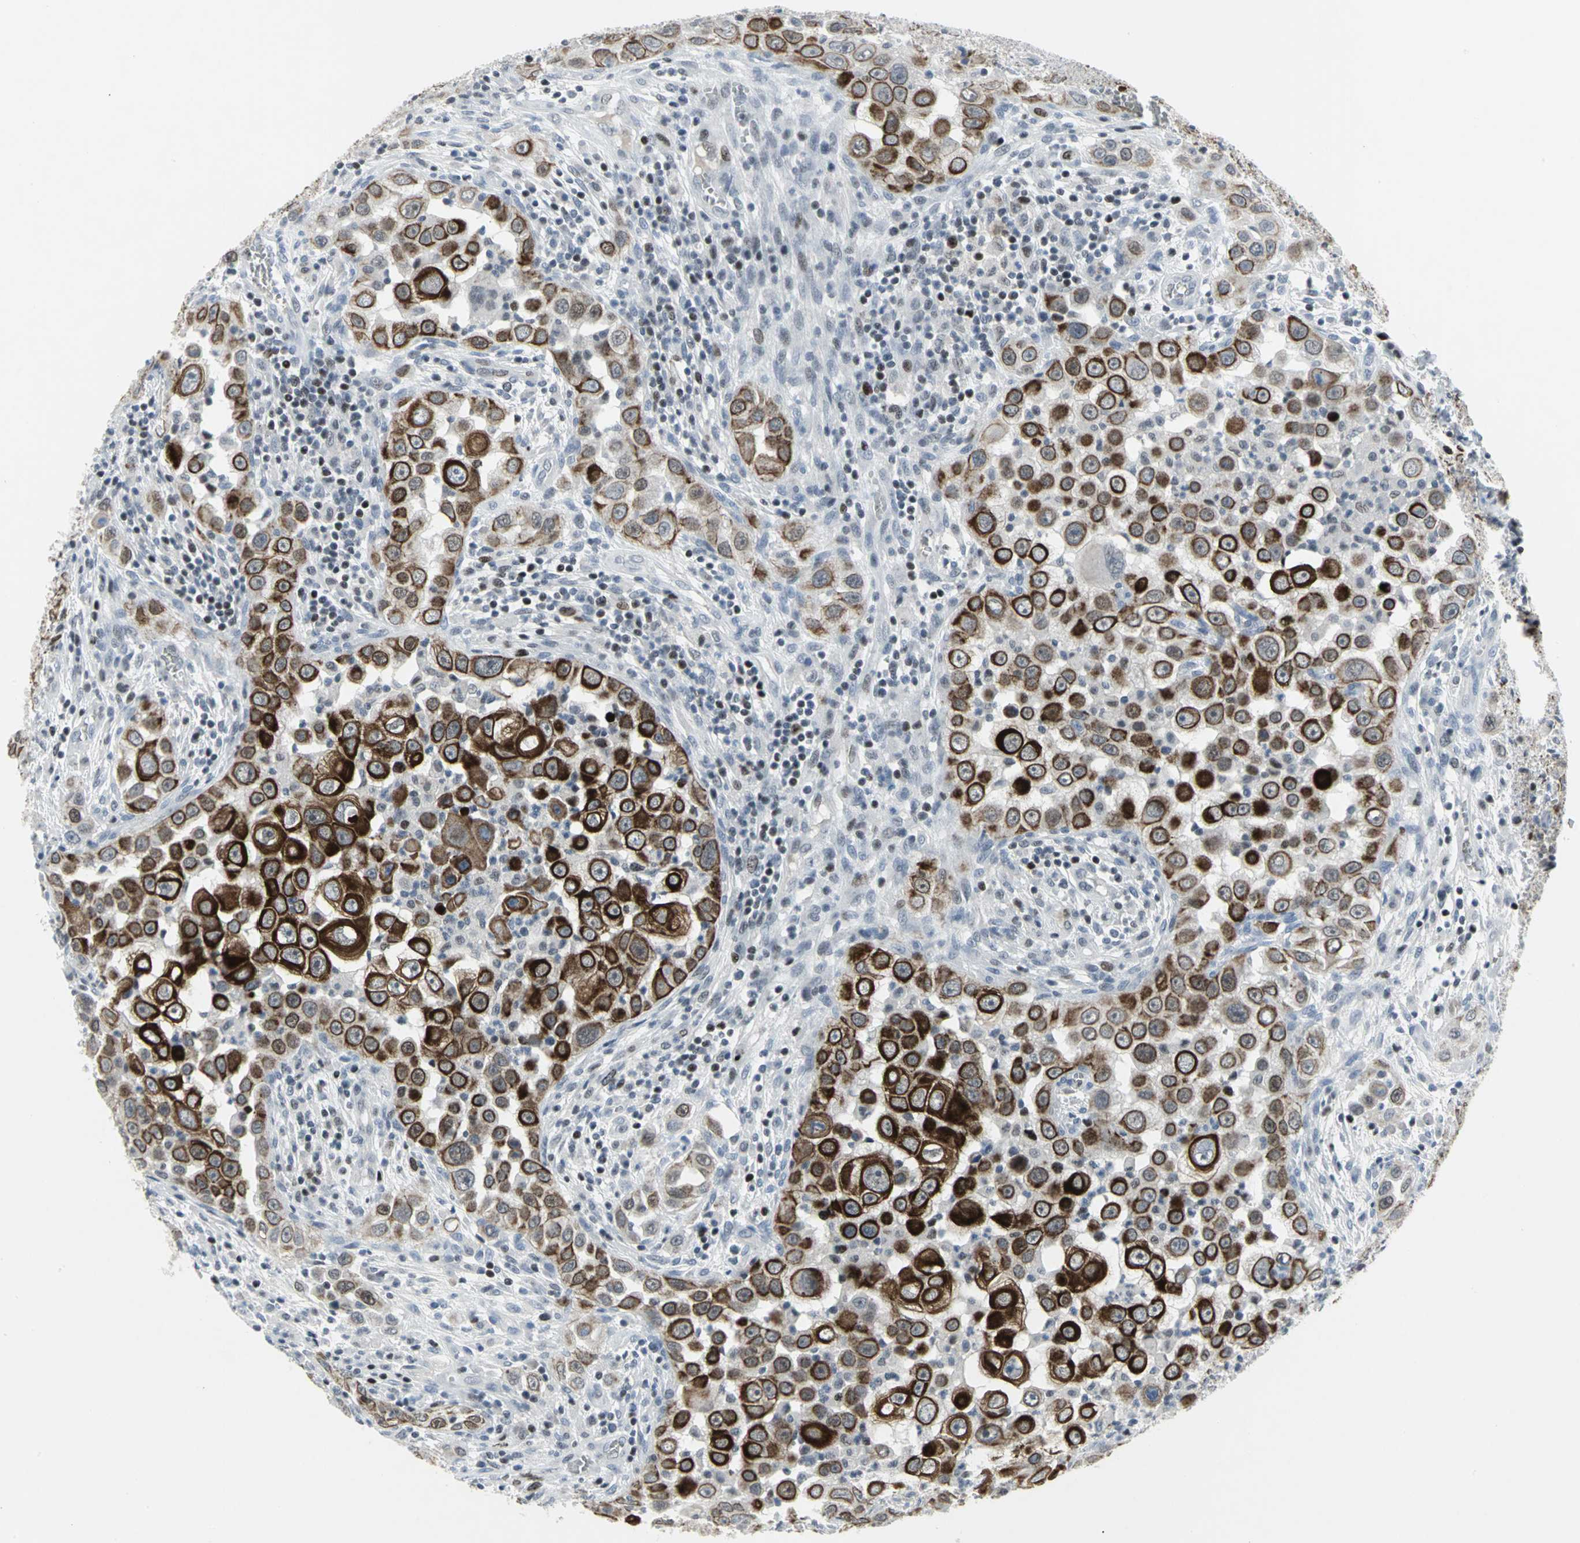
{"staining": {"intensity": "strong", "quantity": ">75%", "location": "cytoplasmic/membranous"}, "tissue": "head and neck cancer", "cell_type": "Tumor cells", "image_type": "cancer", "snomed": [{"axis": "morphology", "description": "Carcinoma, NOS"}, {"axis": "topography", "description": "Head-Neck"}], "caption": "A photomicrograph showing strong cytoplasmic/membranous expression in approximately >75% of tumor cells in carcinoma (head and neck), as visualized by brown immunohistochemical staining.", "gene": "RPA1", "patient": {"sex": "male", "age": 87}}